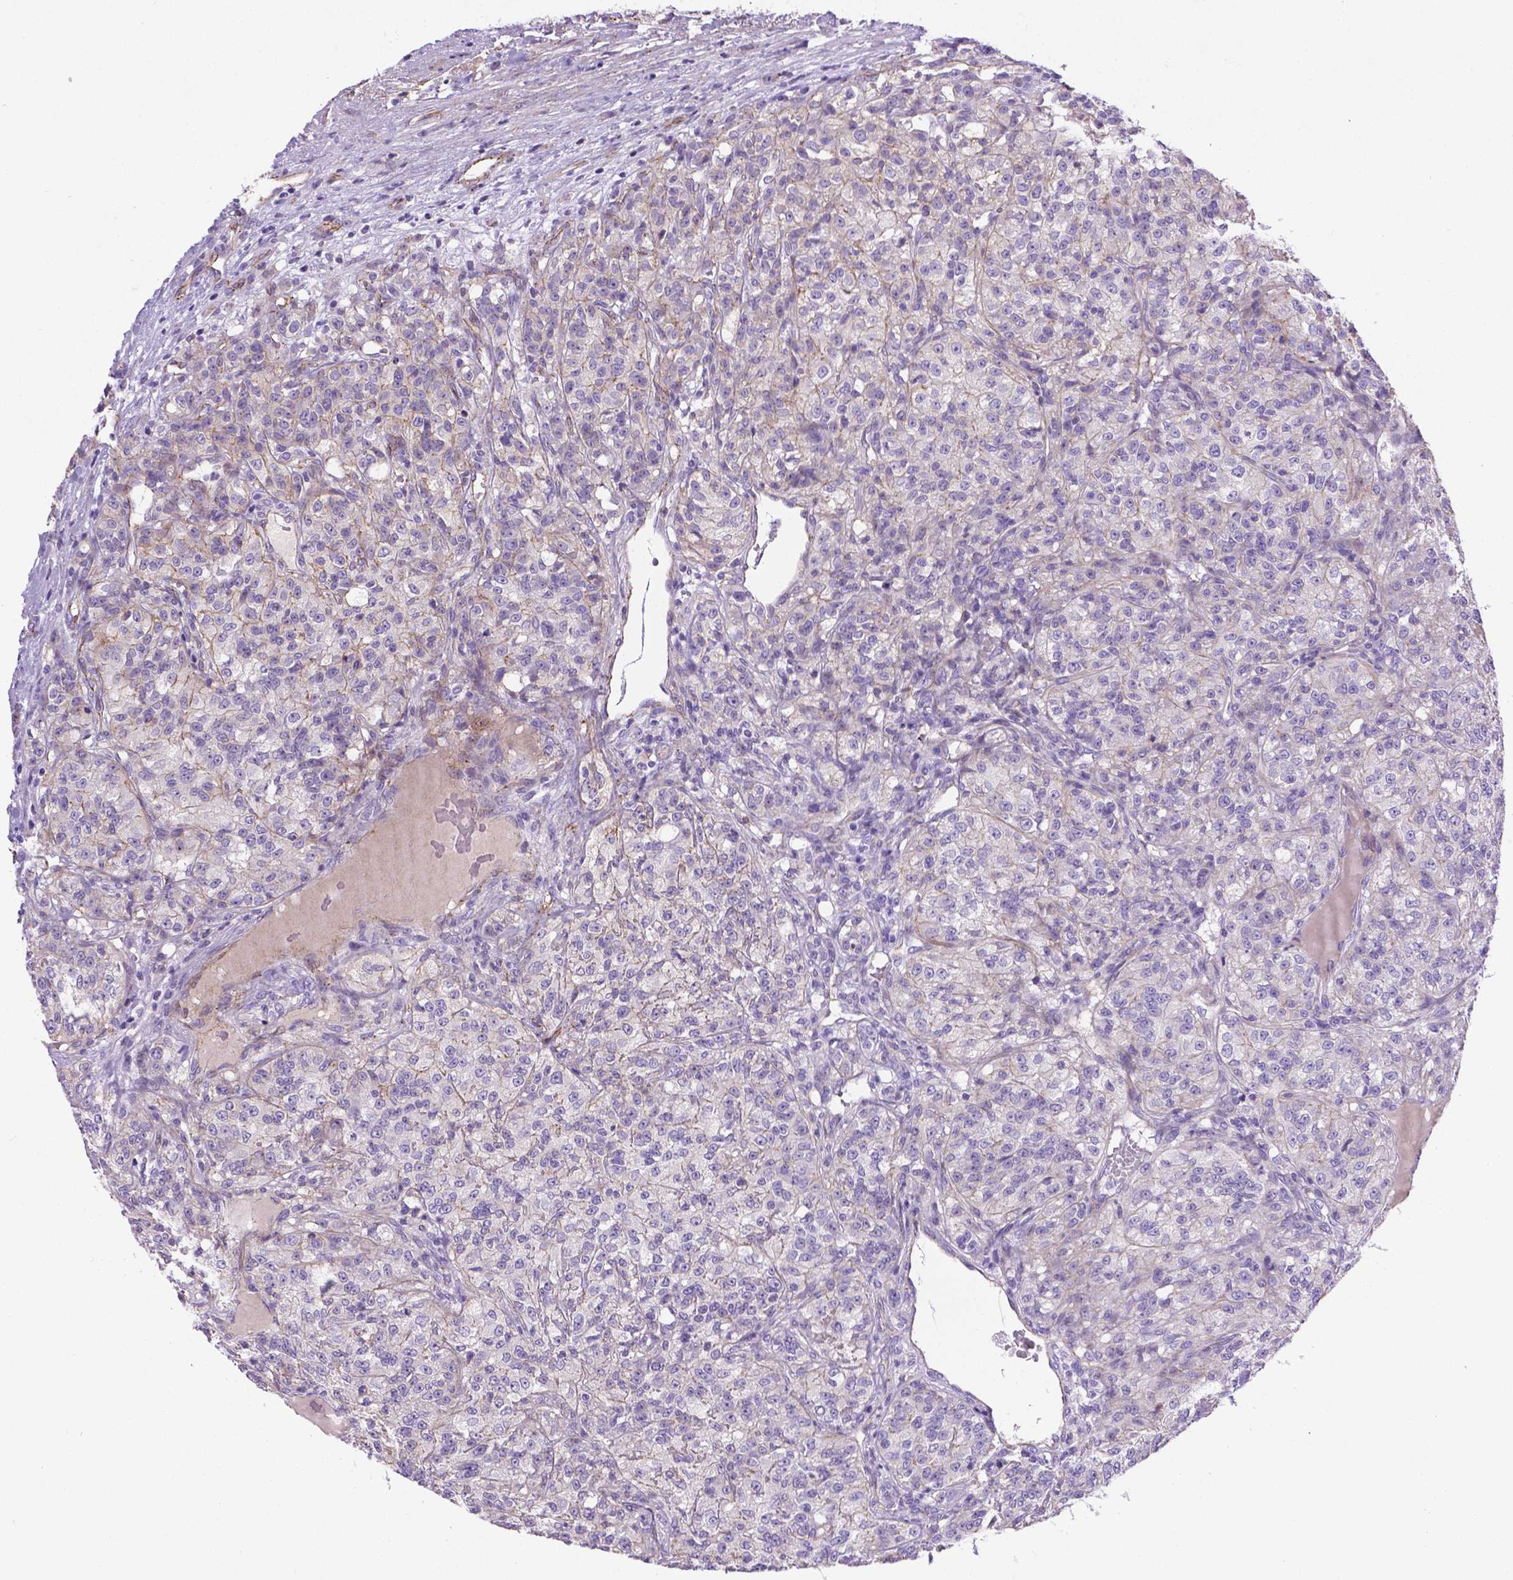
{"staining": {"intensity": "negative", "quantity": "none", "location": "none"}, "tissue": "renal cancer", "cell_type": "Tumor cells", "image_type": "cancer", "snomed": [{"axis": "morphology", "description": "Adenocarcinoma, NOS"}, {"axis": "topography", "description": "Kidney"}], "caption": "DAB (3,3'-diaminobenzidine) immunohistochemical staining of human adenocarcinoma (renal) reveals no significant staining in tumor cells. (DAB (3,3'-diaminobenzidine) IHC, high magnification).", "gene": "CCER2", "patient": {"sex": "female", "age": 63}}